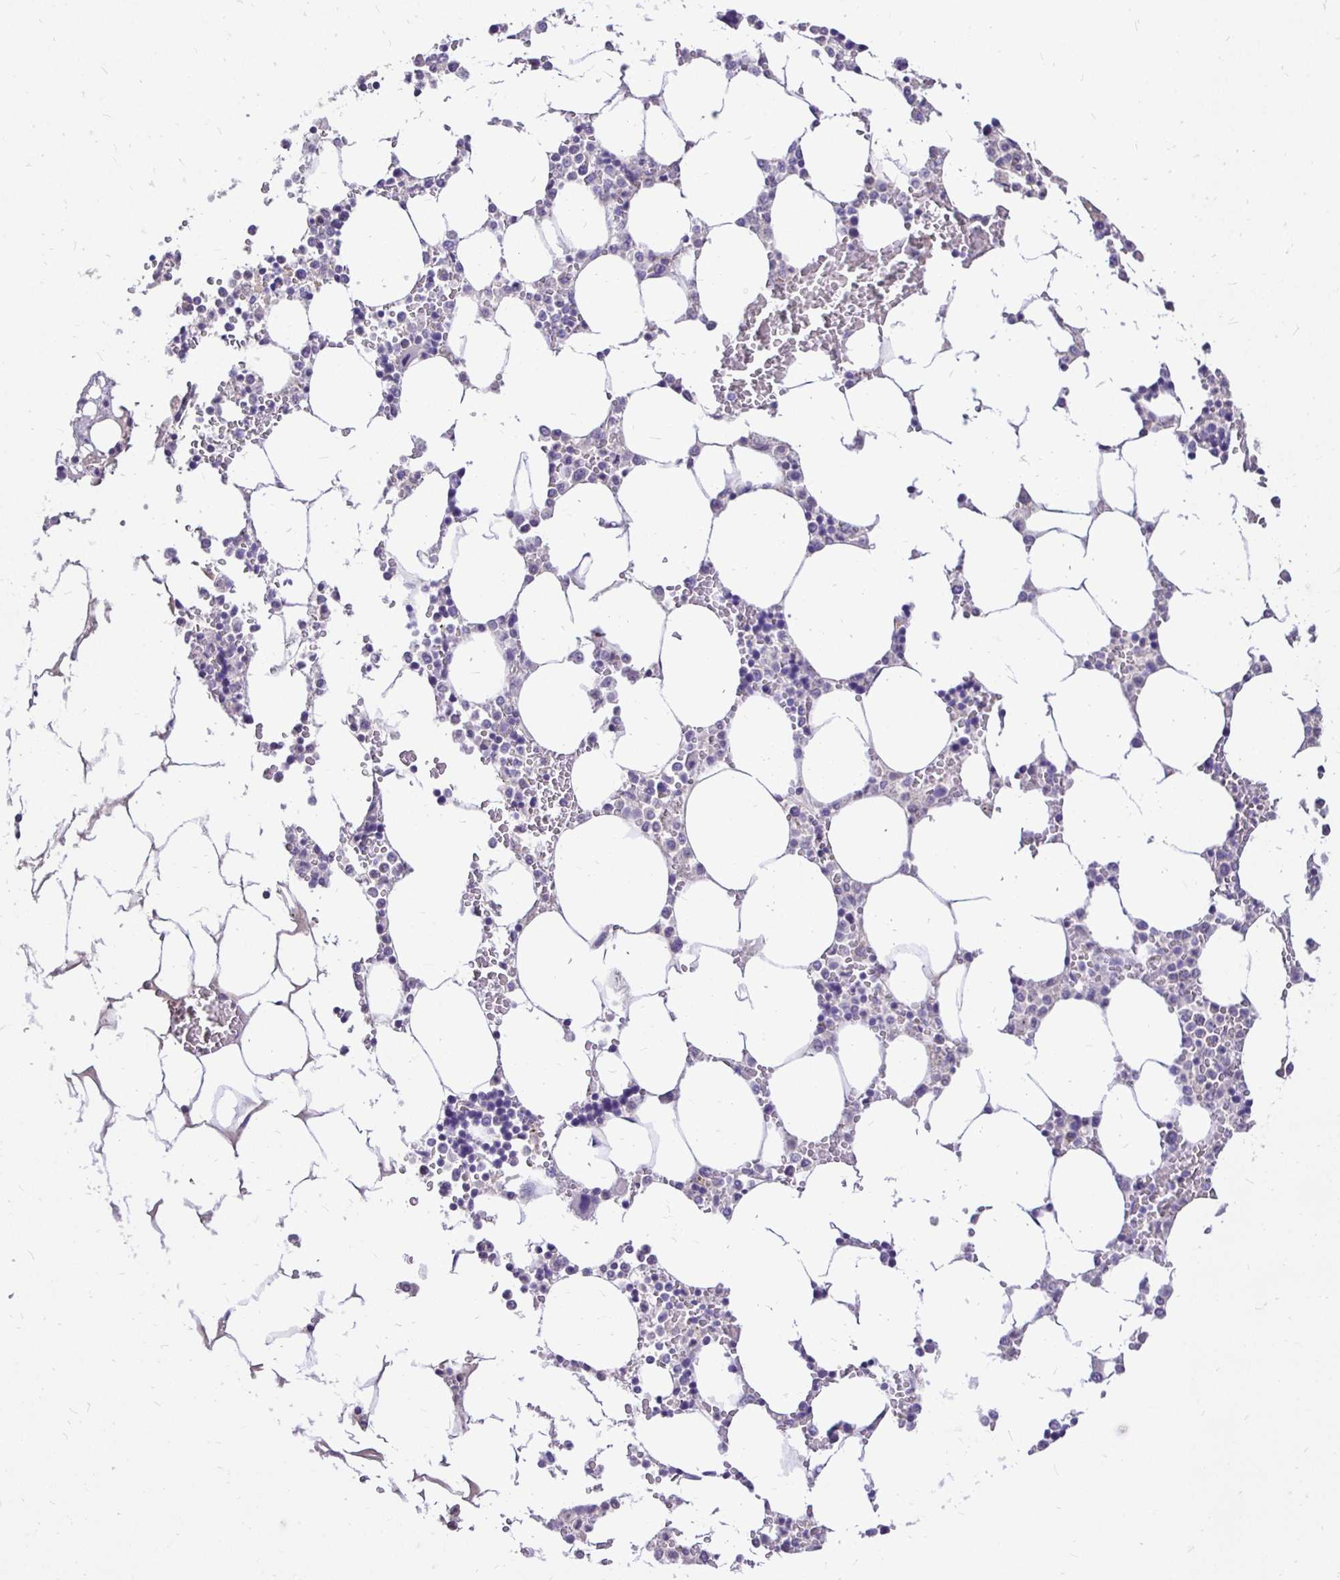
{"staining": {"intensity": "negative", "quantity": "none", "location": "none"}, "tissue": "bone marrow", "cell_type": "Hematopoietic cells", "image_type": "normal", "snomed": [{"axis": "morphology", "description": "Normal tissue, NOS"}, {"axis": "topography", "description": "Bone marrow"}], "caption": "Image shows no protein positivity in hematopoietic cells of unremarkable bone marrow.", "gene": "TAF1D", "patient": {"sex": "male", "age": 64}}